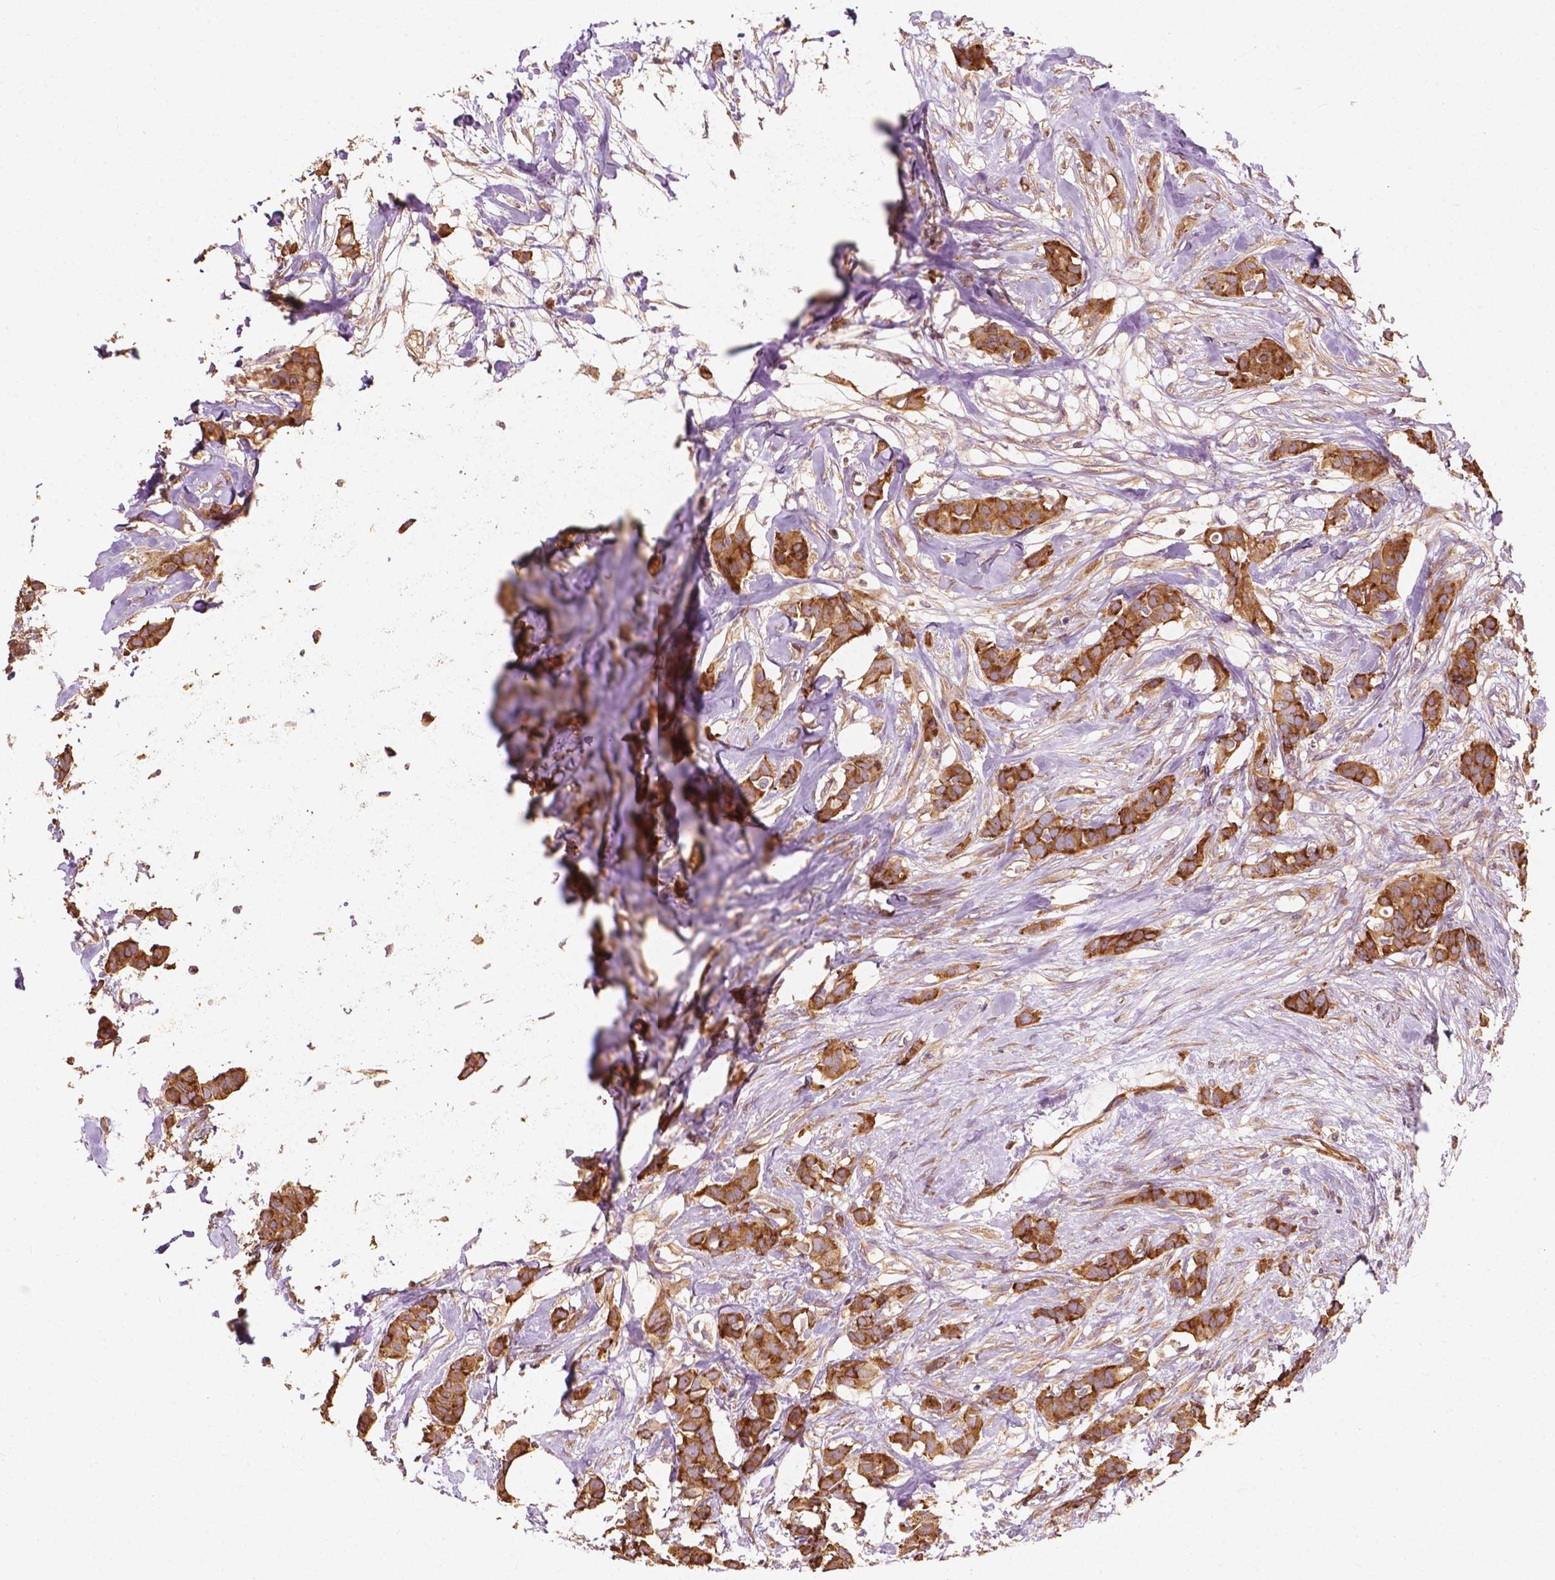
{"staining": {"intensity": "moderate", "quantity": ">75%", "location": "cytoplasmic/membranous"}, "tissue": "breast cancer", "cell_type": "Tumor cells", "image_type": "cancer", "snomed": [{"axis": "morphology", "description": "Duct carcinoma"}, {"axis": "topography", "description": "Breast"}], "caption": "Moderate cytoplasmic/membranous protein expression is present in about >75% of tumor cells in breast cancer. The protein of interest is shown in brown color, while the nuclei are stained blue.", "gene": "G3BP1", "patient": {"sex": "female", "age": 62}}